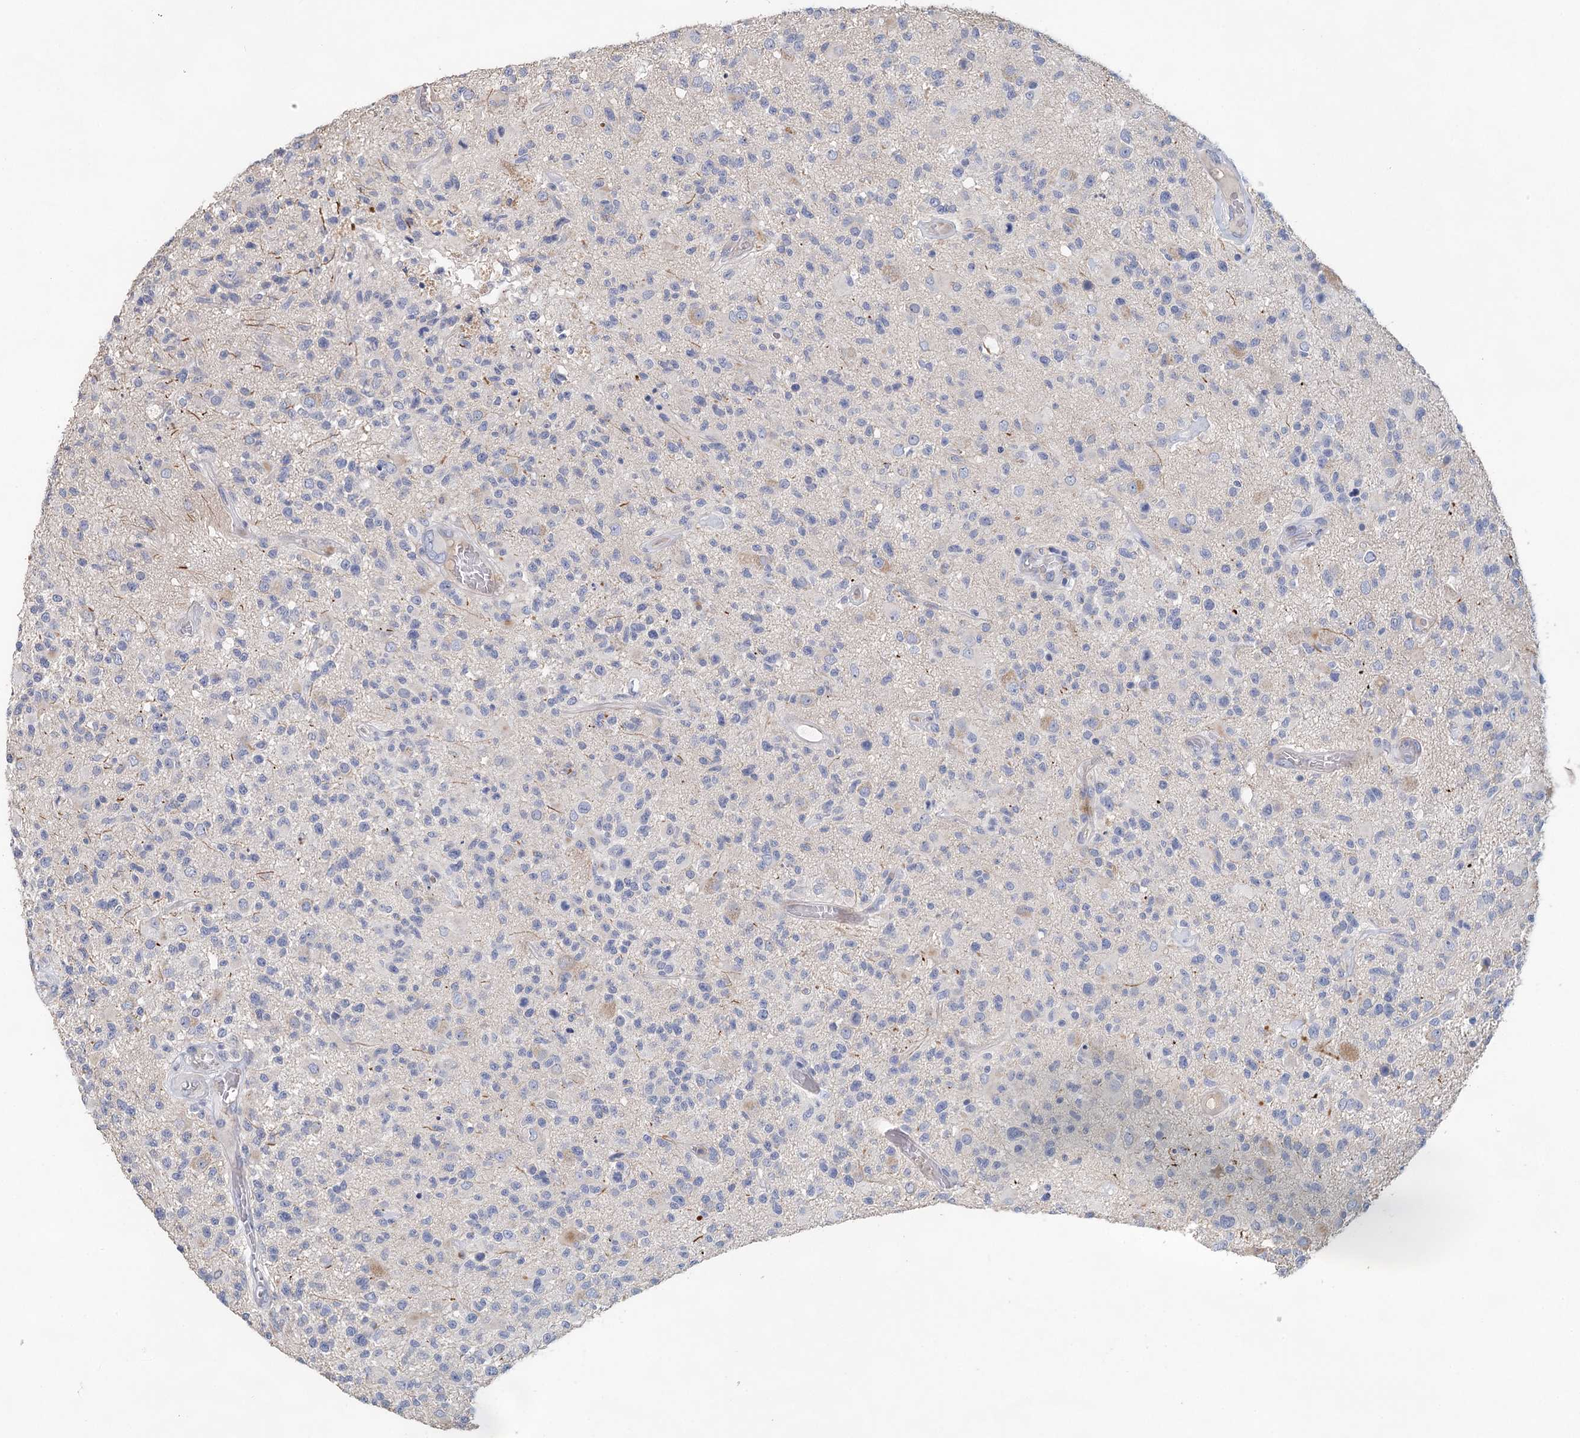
{"staining": {"intensity": "negative", "quantity": "none", "location": "none"}, "tissue": "glioma", "cell_type": "Tumor cells", "image_type": "cancer", "snomed": [{"axis": "morphology", "description": "Glioma, malignant, High grade"}, {"axis": "morphology", "description": "Glioblastoma, NOS"}, {"axis": "topography", "description": "Brain"}], "caption": "Malignant glioma (high-grade) was stained to show a protein in brown. There is no significant staining in tumor cells.", "gene": "MYL6B", "patient": {"sex": "male", "age": 60}}